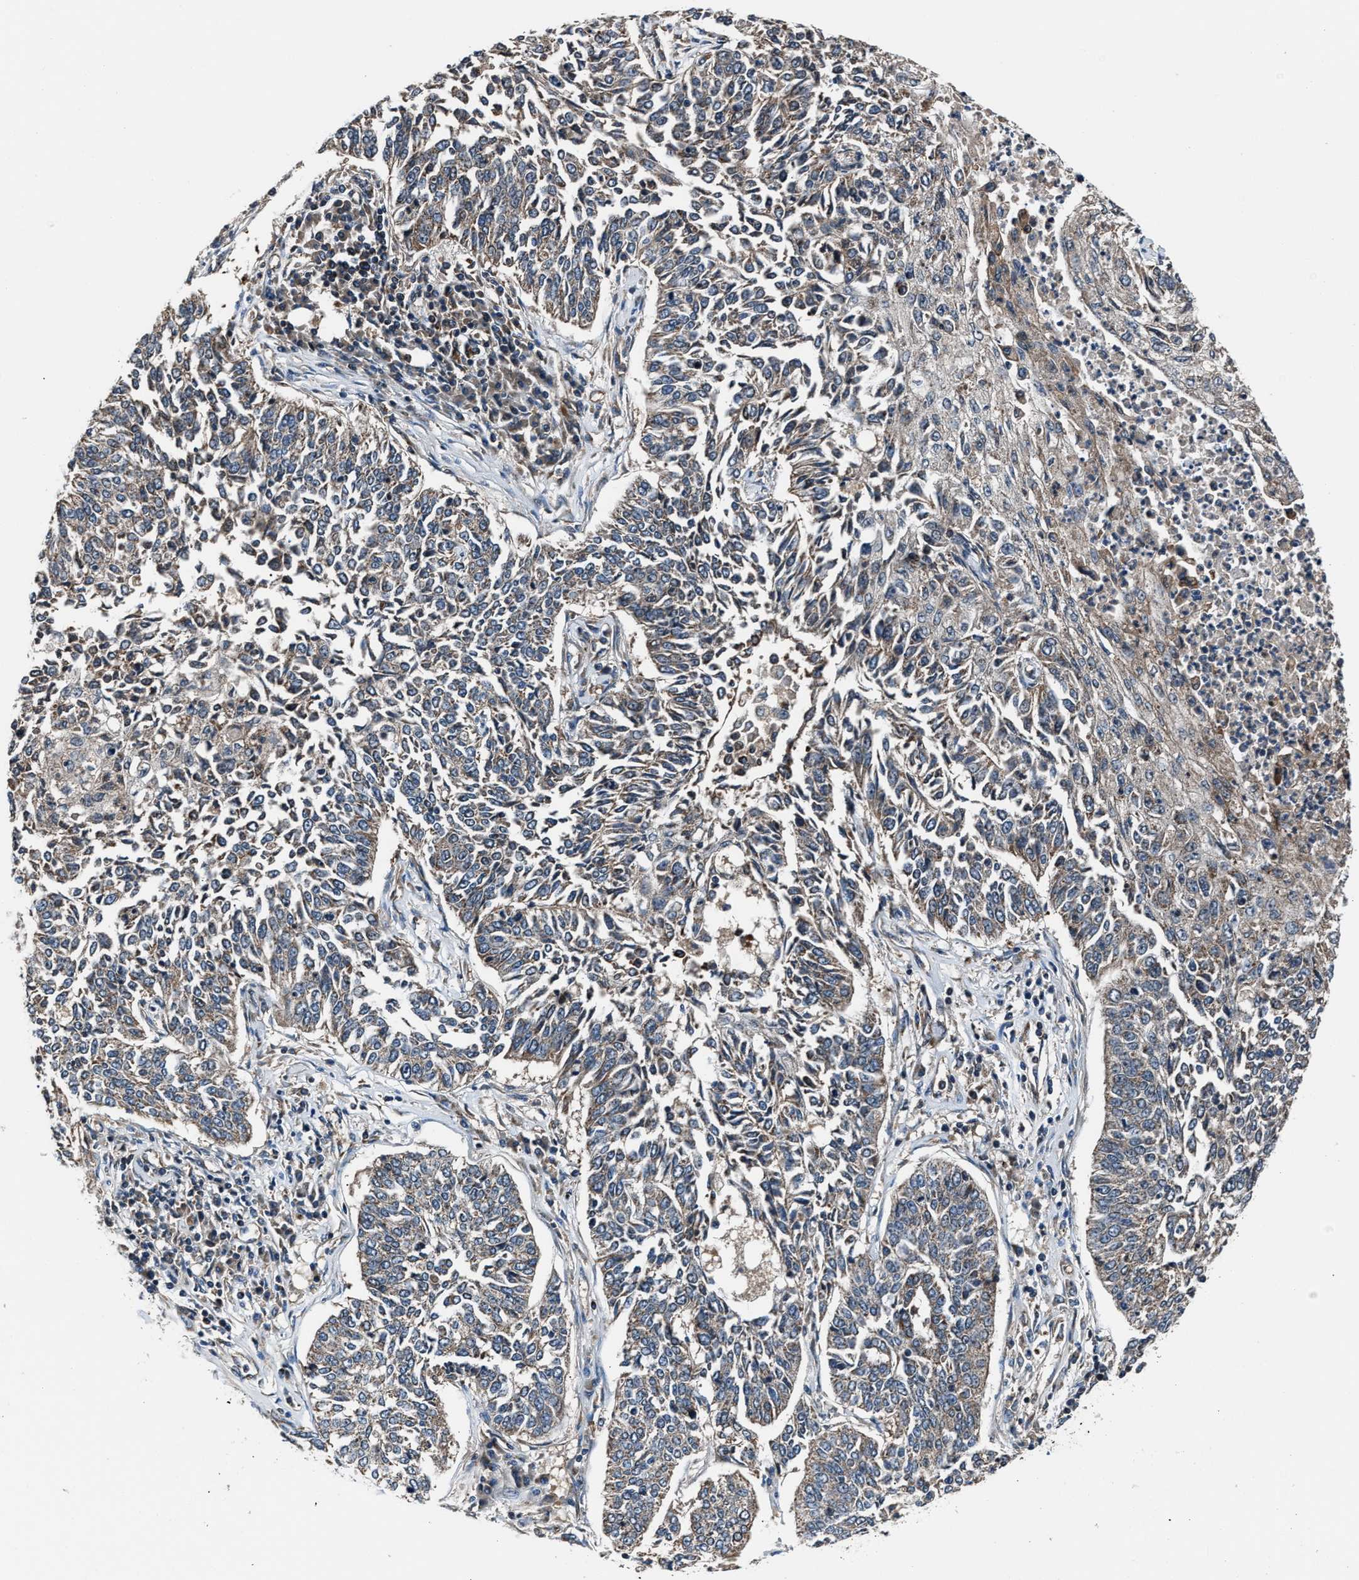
{"staining": {"intensity": "weak", "quantity": "<25%", "location": "cytoplasmic/membranous"}, "tissue": "lung cancer", "cell_type": "Tumor cells", "image_type": "cancer", "snomed": [{"axis": "morphology", "description": "Normal tissue, NOS"}, {"axis": "morphology", "description": "Squamous cell carcinoma, NOS"}, {"axis": "topography", "description": "Cartilage tissue"}, {"axis": "topography", "description": "Bronchus"}, {"axis": "topography", "description": "Lung"}], "caption": "The photomicrograph displays no significant positivity in tumor cells of lung cancer. (Immunohistochemistry (ihc), brightfield microscopy, high magnification).", "gene": "GGCT", "patient": {"sex": "female", "age": 49}}